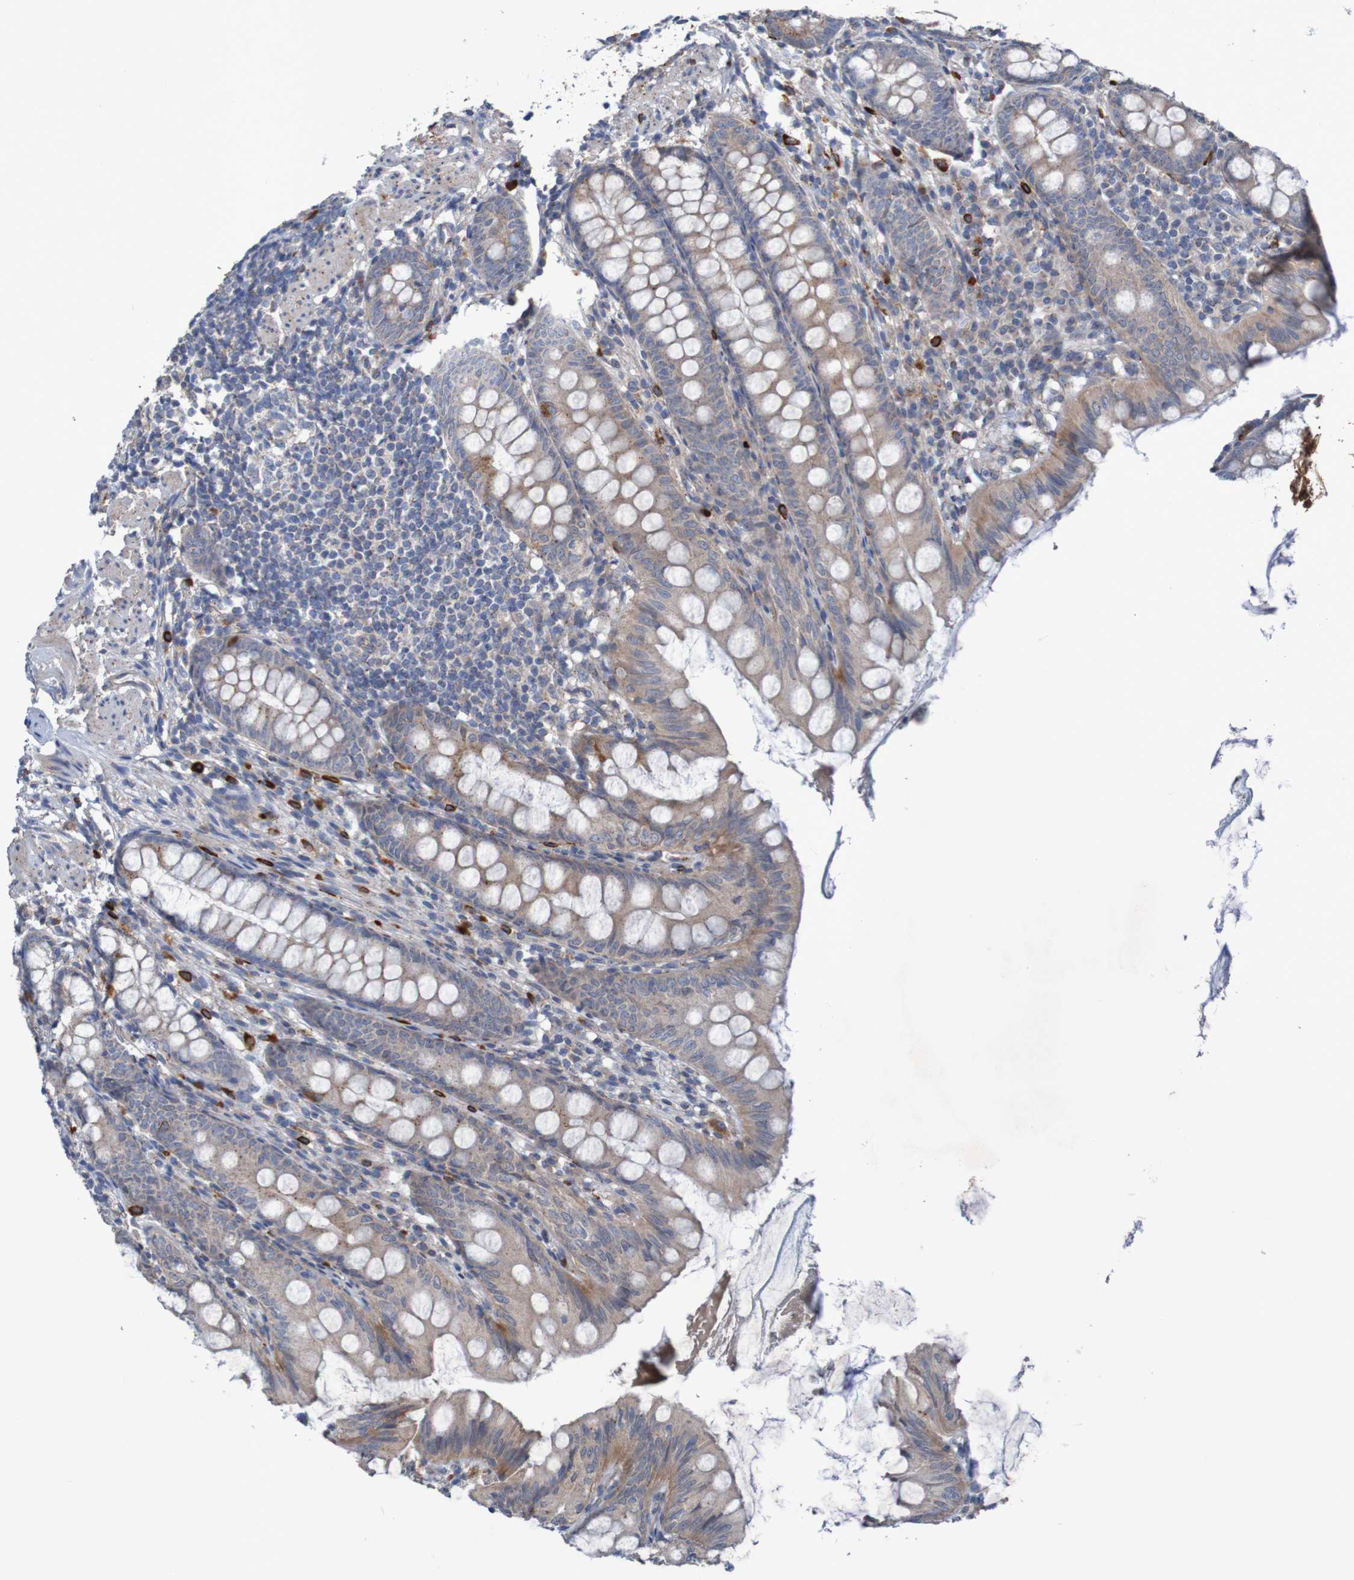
{"staining": {"intensity": "weak", "quantity": ">75%", "location": "cytoplasmic/membranous"}, "tissue": "appendix", "cell_type": "Glandular cells", "image_type": "normal", "snomed": [{"axis": "morphology", "description": "Normal tissue, NOS"}, {"axis": "topography", "description": "Appendix"}], "caption": "The image displays immunohistochemical staining of unremarkable appendix. There is weak cytoplasmic/membranous expression is present in about >75% of glandular cells. Using DAB (3,3'-diaminobenzidine) (brown) and hematoxylin (blue) stains, captured at high magnification using brightfield microscopy.", "gene": "ANGPT4", "patient": {"sex": "female", "age": 77}}